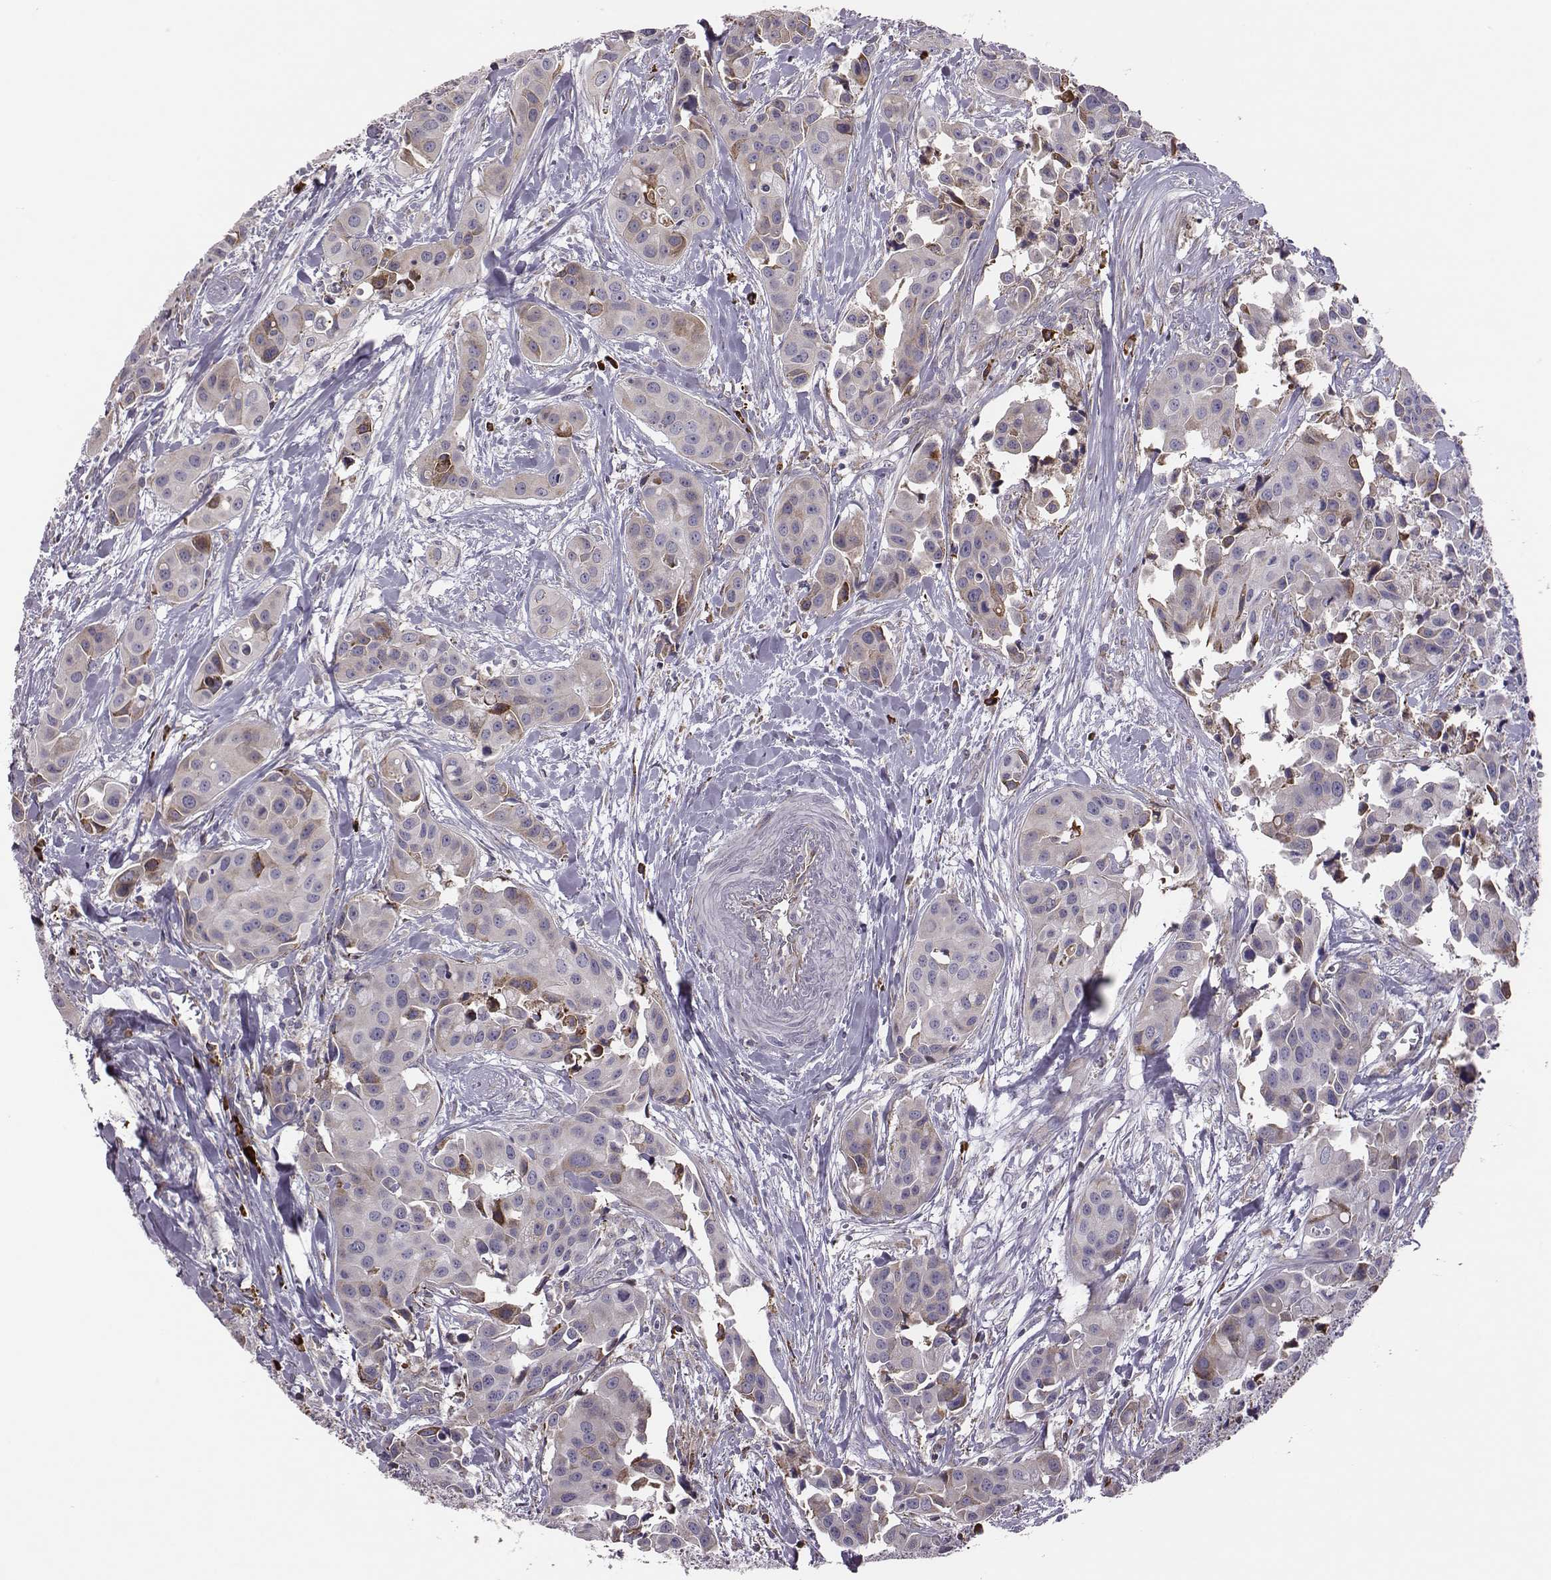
{"staining": {"intensity": "moderate", "quantity": ">75%", "location": "cytoplasmic/membranous"}, "tissue": "head and neck cancer", "cell_type": "Tumor cells", "image_type": "cancer", "snomed": [{"axis": "morphology", "description": "Adenocarcinoma, NOS"}, {"axis": "topography", "description": "Head-Neck"}], "caption": "IHC histopathology image of human head and neck cancer (adenocarcinoma) stained for a protein (brown), which shows medium levels of moderate cytoplasmic/membranous expression in approximately >75% of tumor cells.", "gene": "SELENOI", "patient": {"sex": "male", "age": 76}}